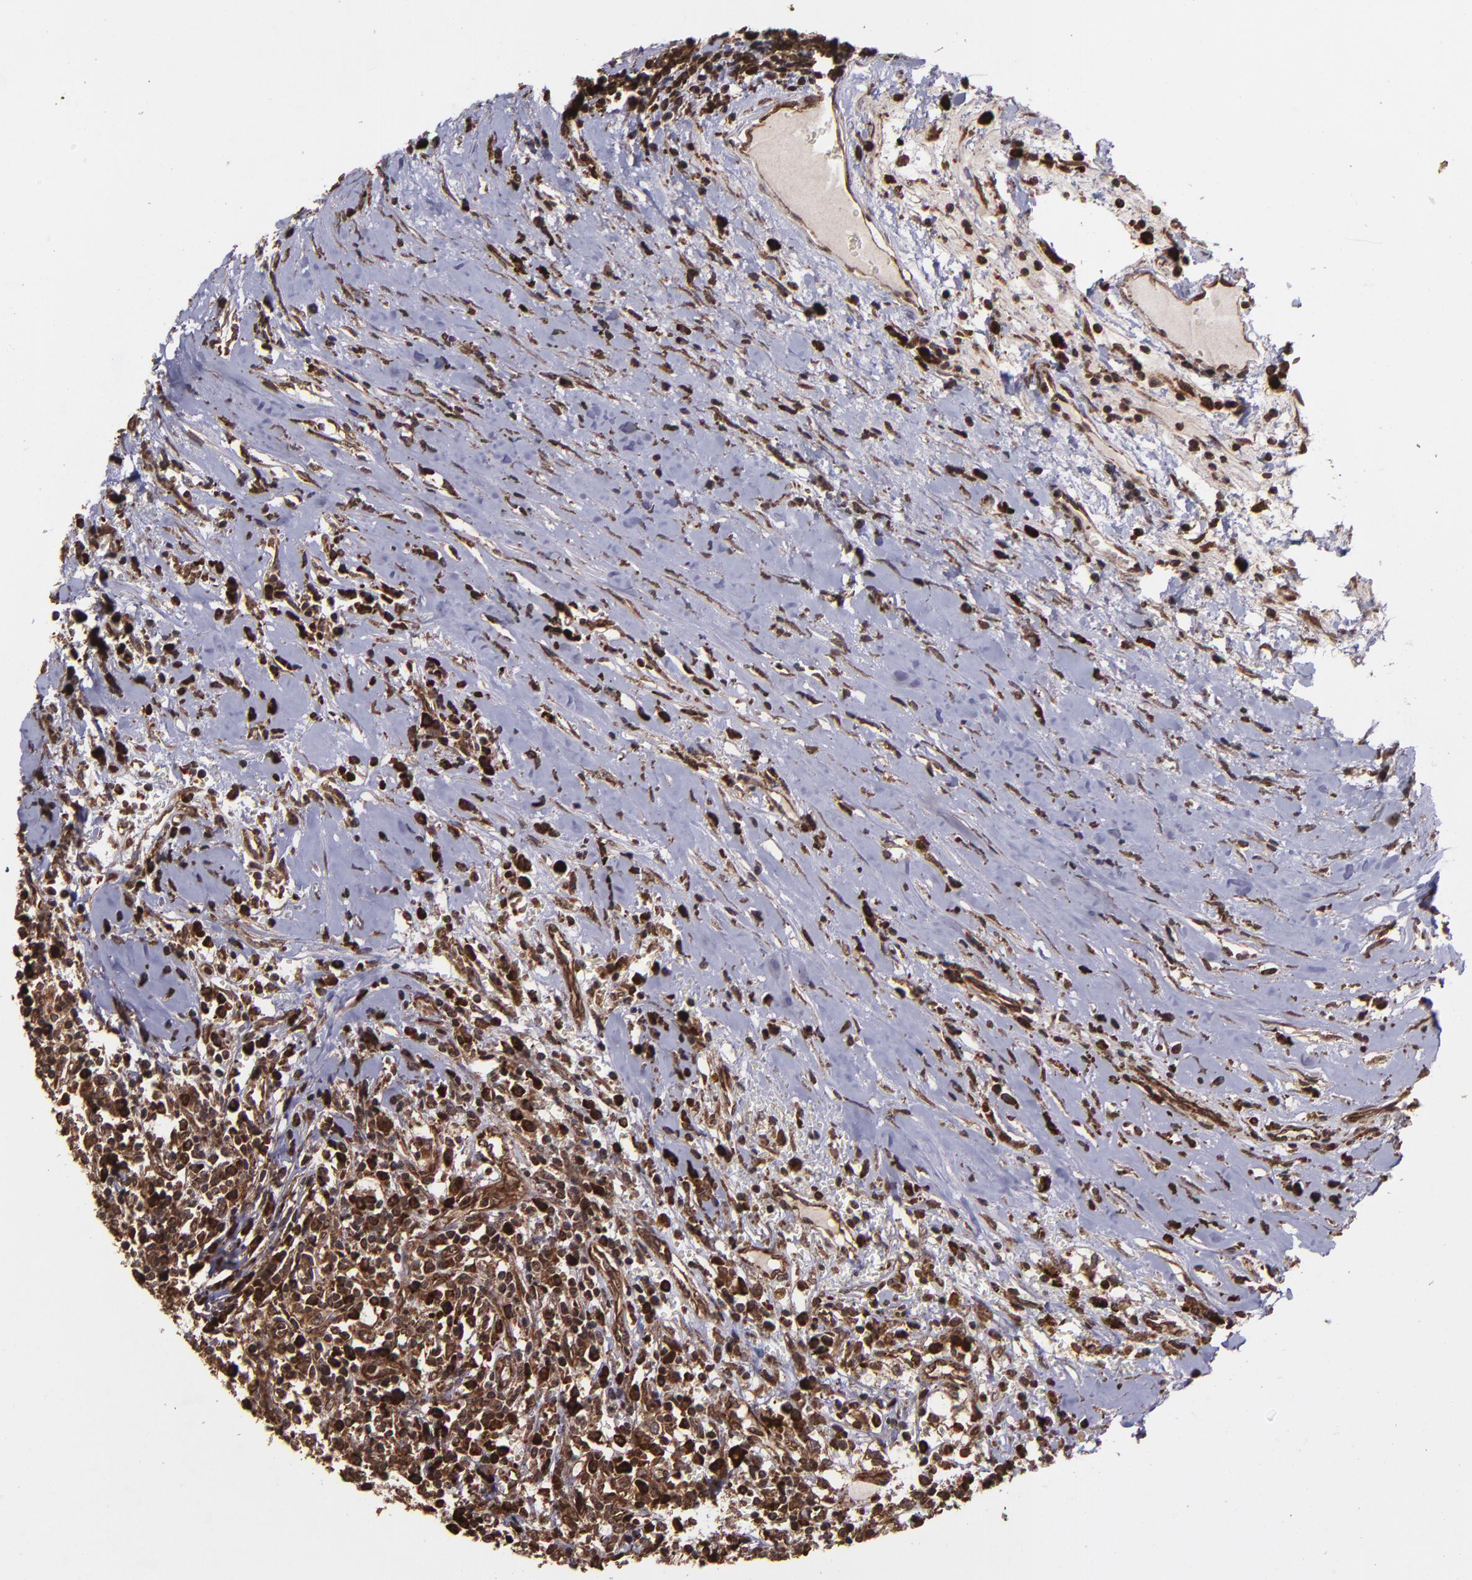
{"staining": {"intensity": "strong", "quantity": ">75%", "location": "cytoplasmic/membranous,nuclear"}, "tissue": "renal cancer", "cell_type": "Tumor cells", "image_type": "cancer", "snomed": [{"axis": "morphology", "description": "Adenocarcinoma, NOS"}, {"axis": "topography", "description": "Kidney"}], "caption": "Renal cancer (adenocarcinoma) was stained to show a protein in brown. There is high levels of strong cytoplasmic/membranous and nuclear staining in approximately >75% of tumor cells.", "gene": "EIF4ENIF1", "patient": {"sex": "male", "age": 82}}